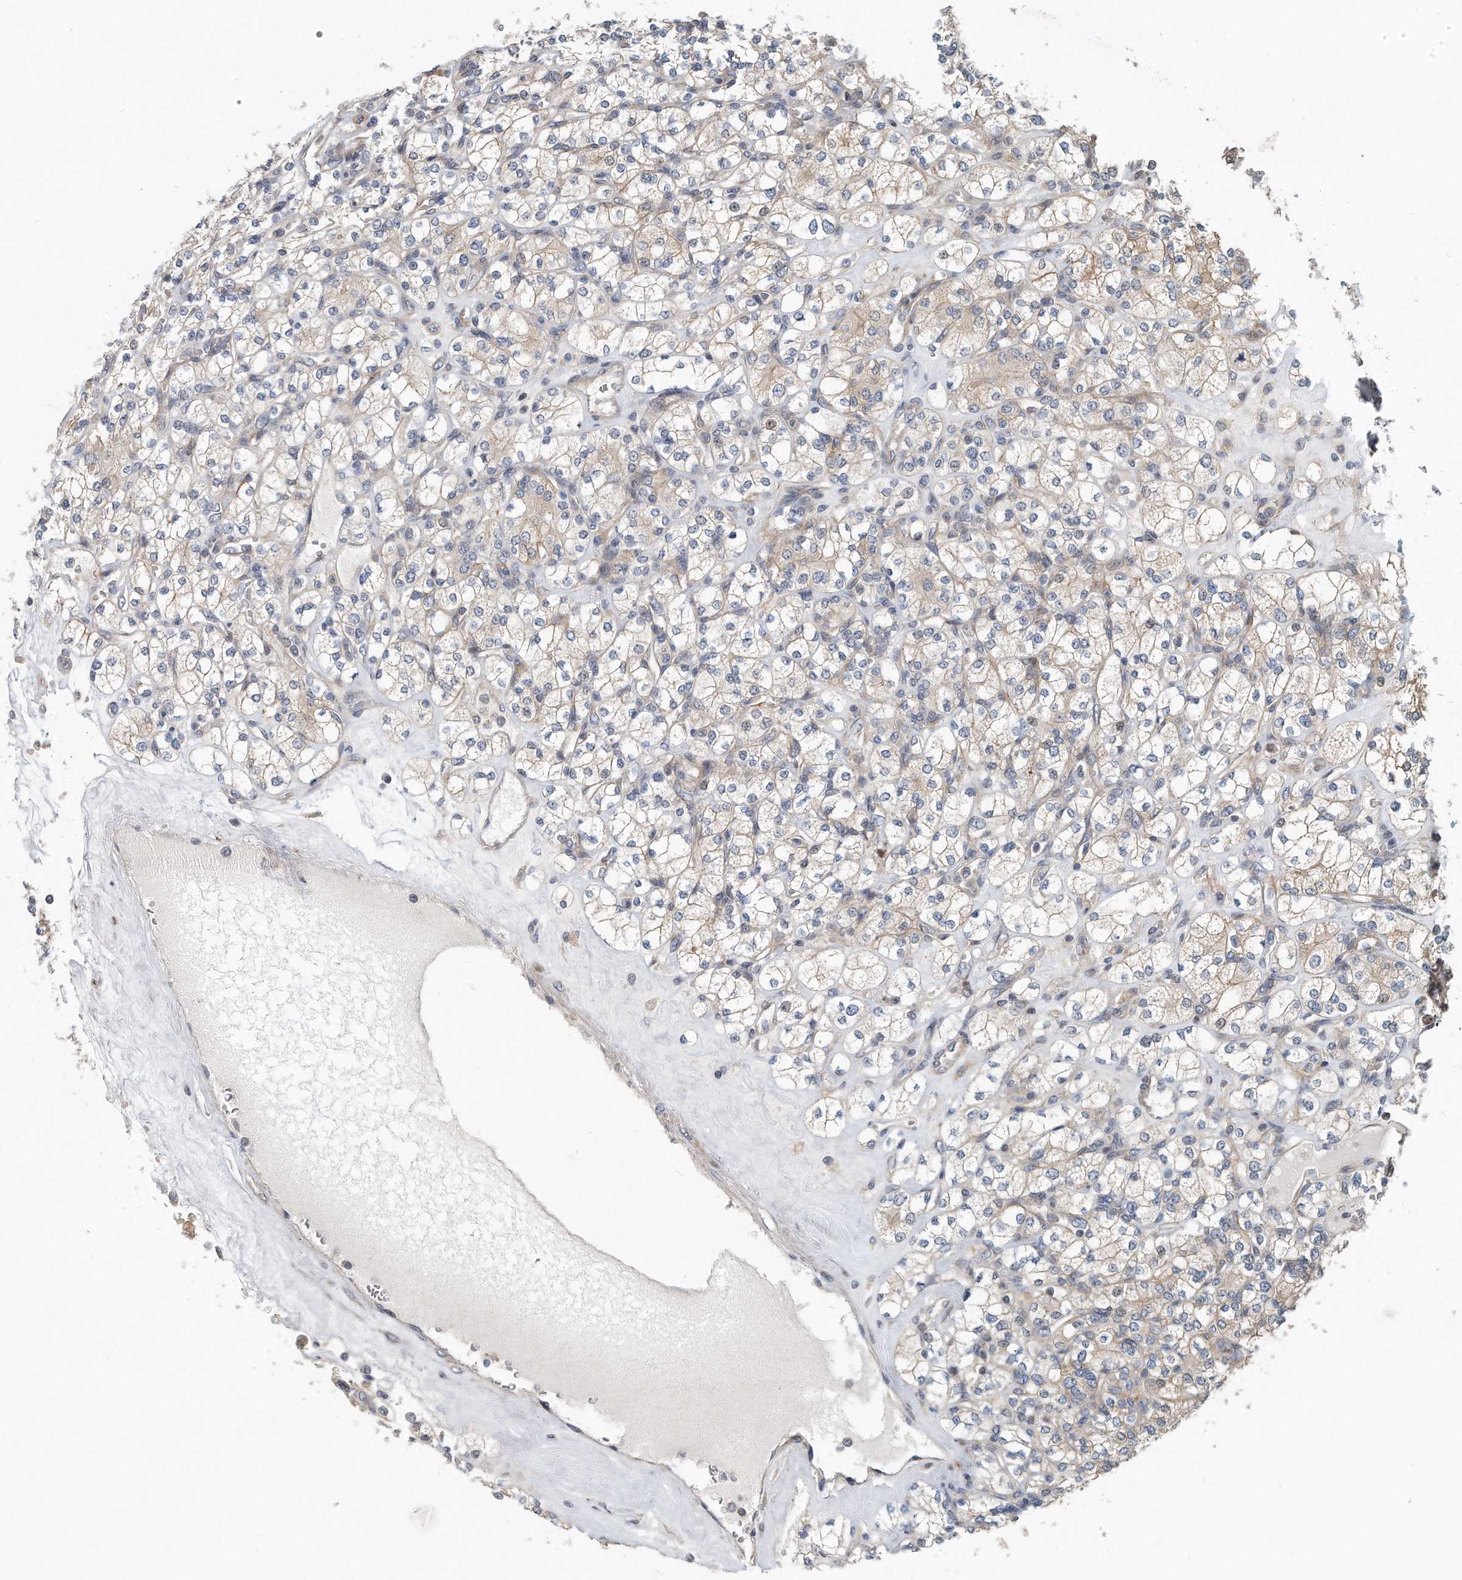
{"staining": {"intensity": "weak", "quantity": "25%-75%", "location": "cytoplasmic/membranous"}, "tissue": "renal cancer", "cell_type": "Tumor cells", "image_type": "cancer", "snomed": [{"axis": "morphology", "description": "Adenocarcinoma, NOS"}, {"axis": "topography", "description": "Kidney"}], "caption": "Immunohistochemical staining of renal cancer (adenocarcinoma) exhibits weak cytoplasmic/membranous protein staining in approximately 25%-75% of tumor cells. Nuclei are stained in blue.", "gene": "PCDH8", "patient": {"sex": "male", "age": 77}}